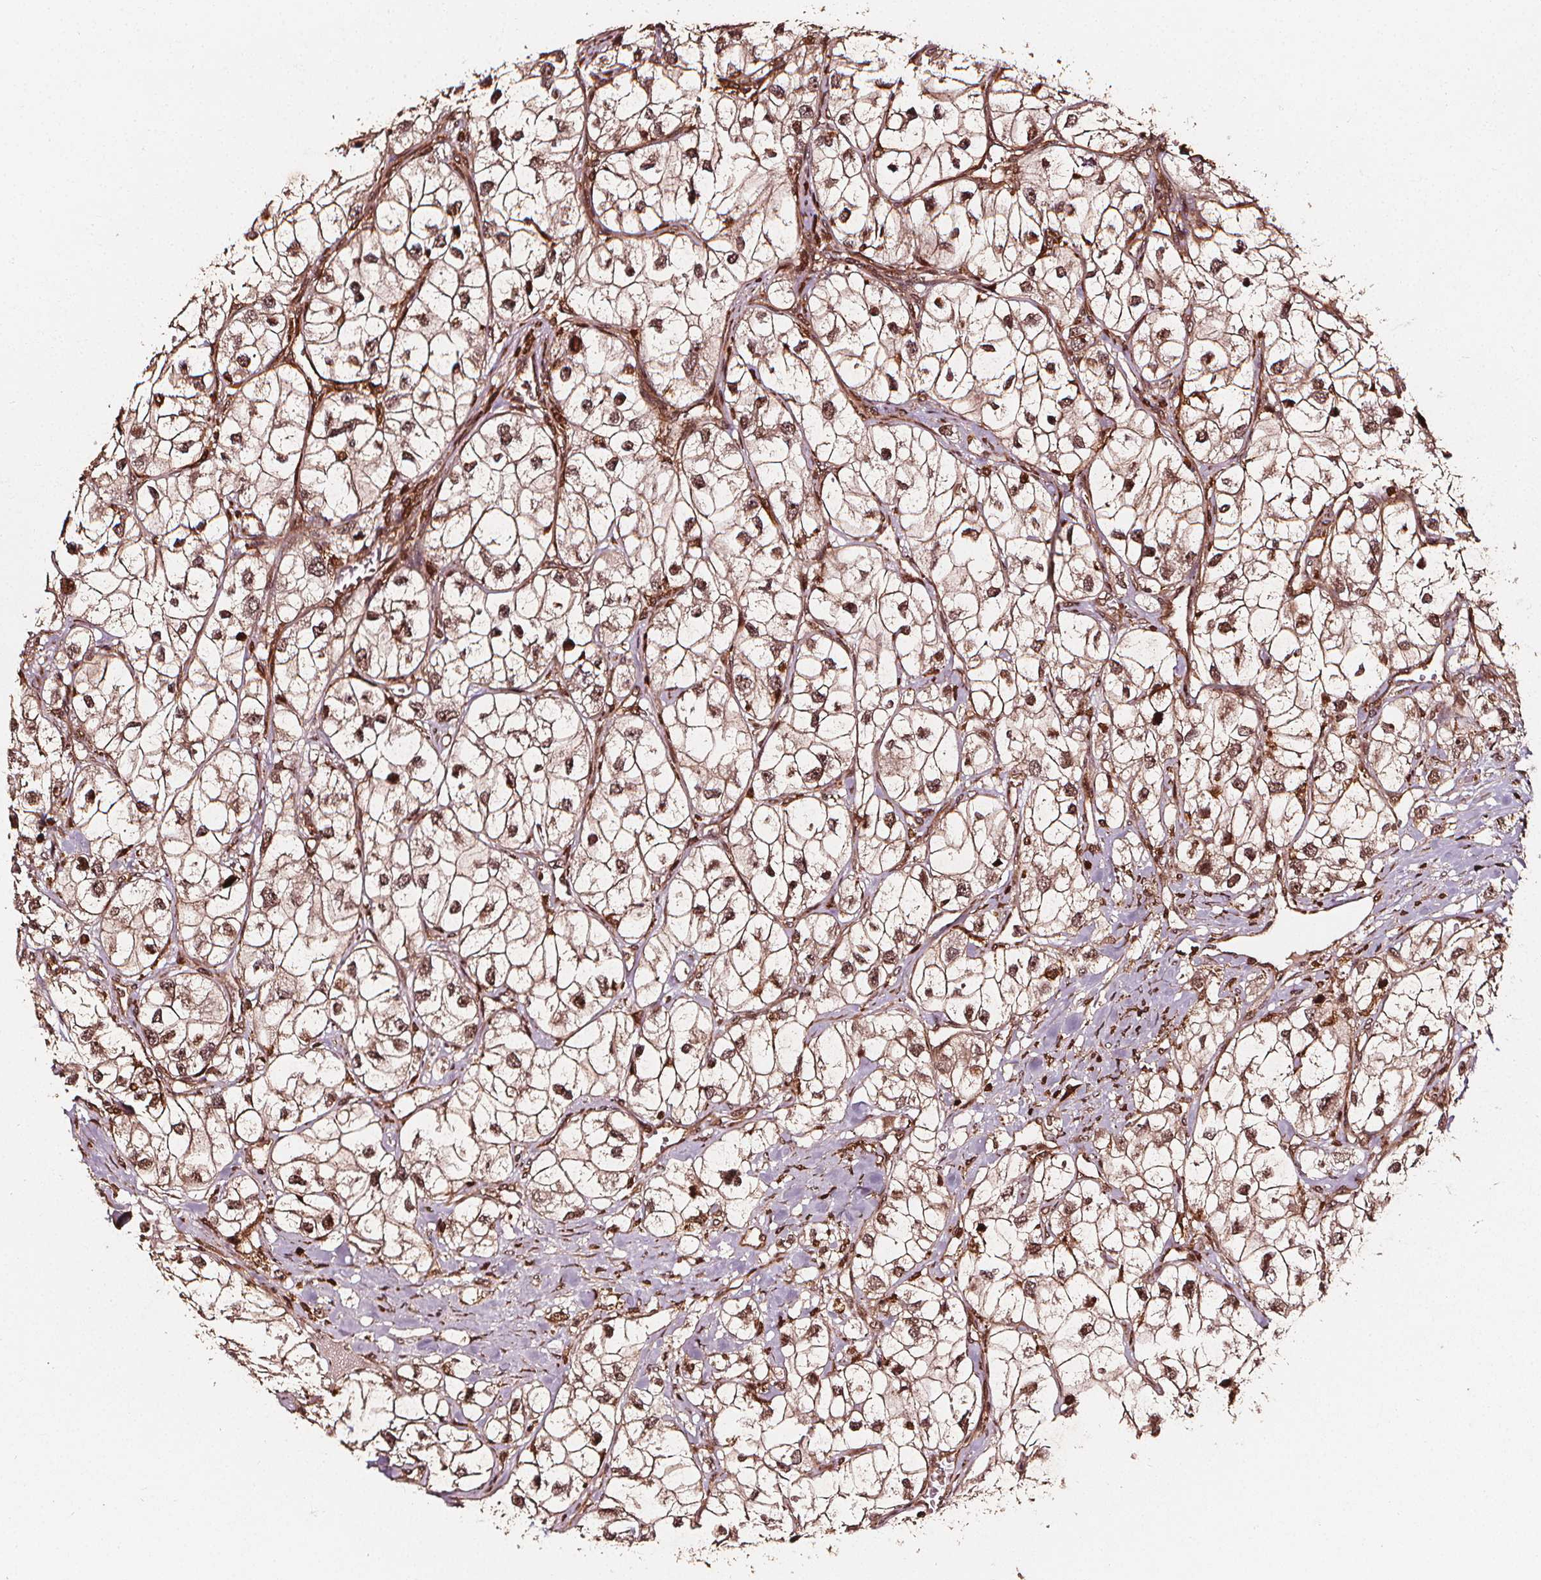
{"staining": {"intensity": "moderate", "quantity": ">75%", "location": "cytoplasmic/membranous,nuclear"}, "tissue": "renal cancer", "cell_type": "Tumor cells", "image_type": "cancer", "snomed": [{"axis": "morphology", "description": "Adenocarcinoma, NOS"}, {"axis": "topography", "description": "Kidney"}], "caption": "A brown stain highlights moderate cytoplasmic/membranous and nuclear positivity of a protein in human adenocarcinoma (renal) tumor cells.", "gene": "EXOSC9", "patient": {"sex": "male", "age": 59}}